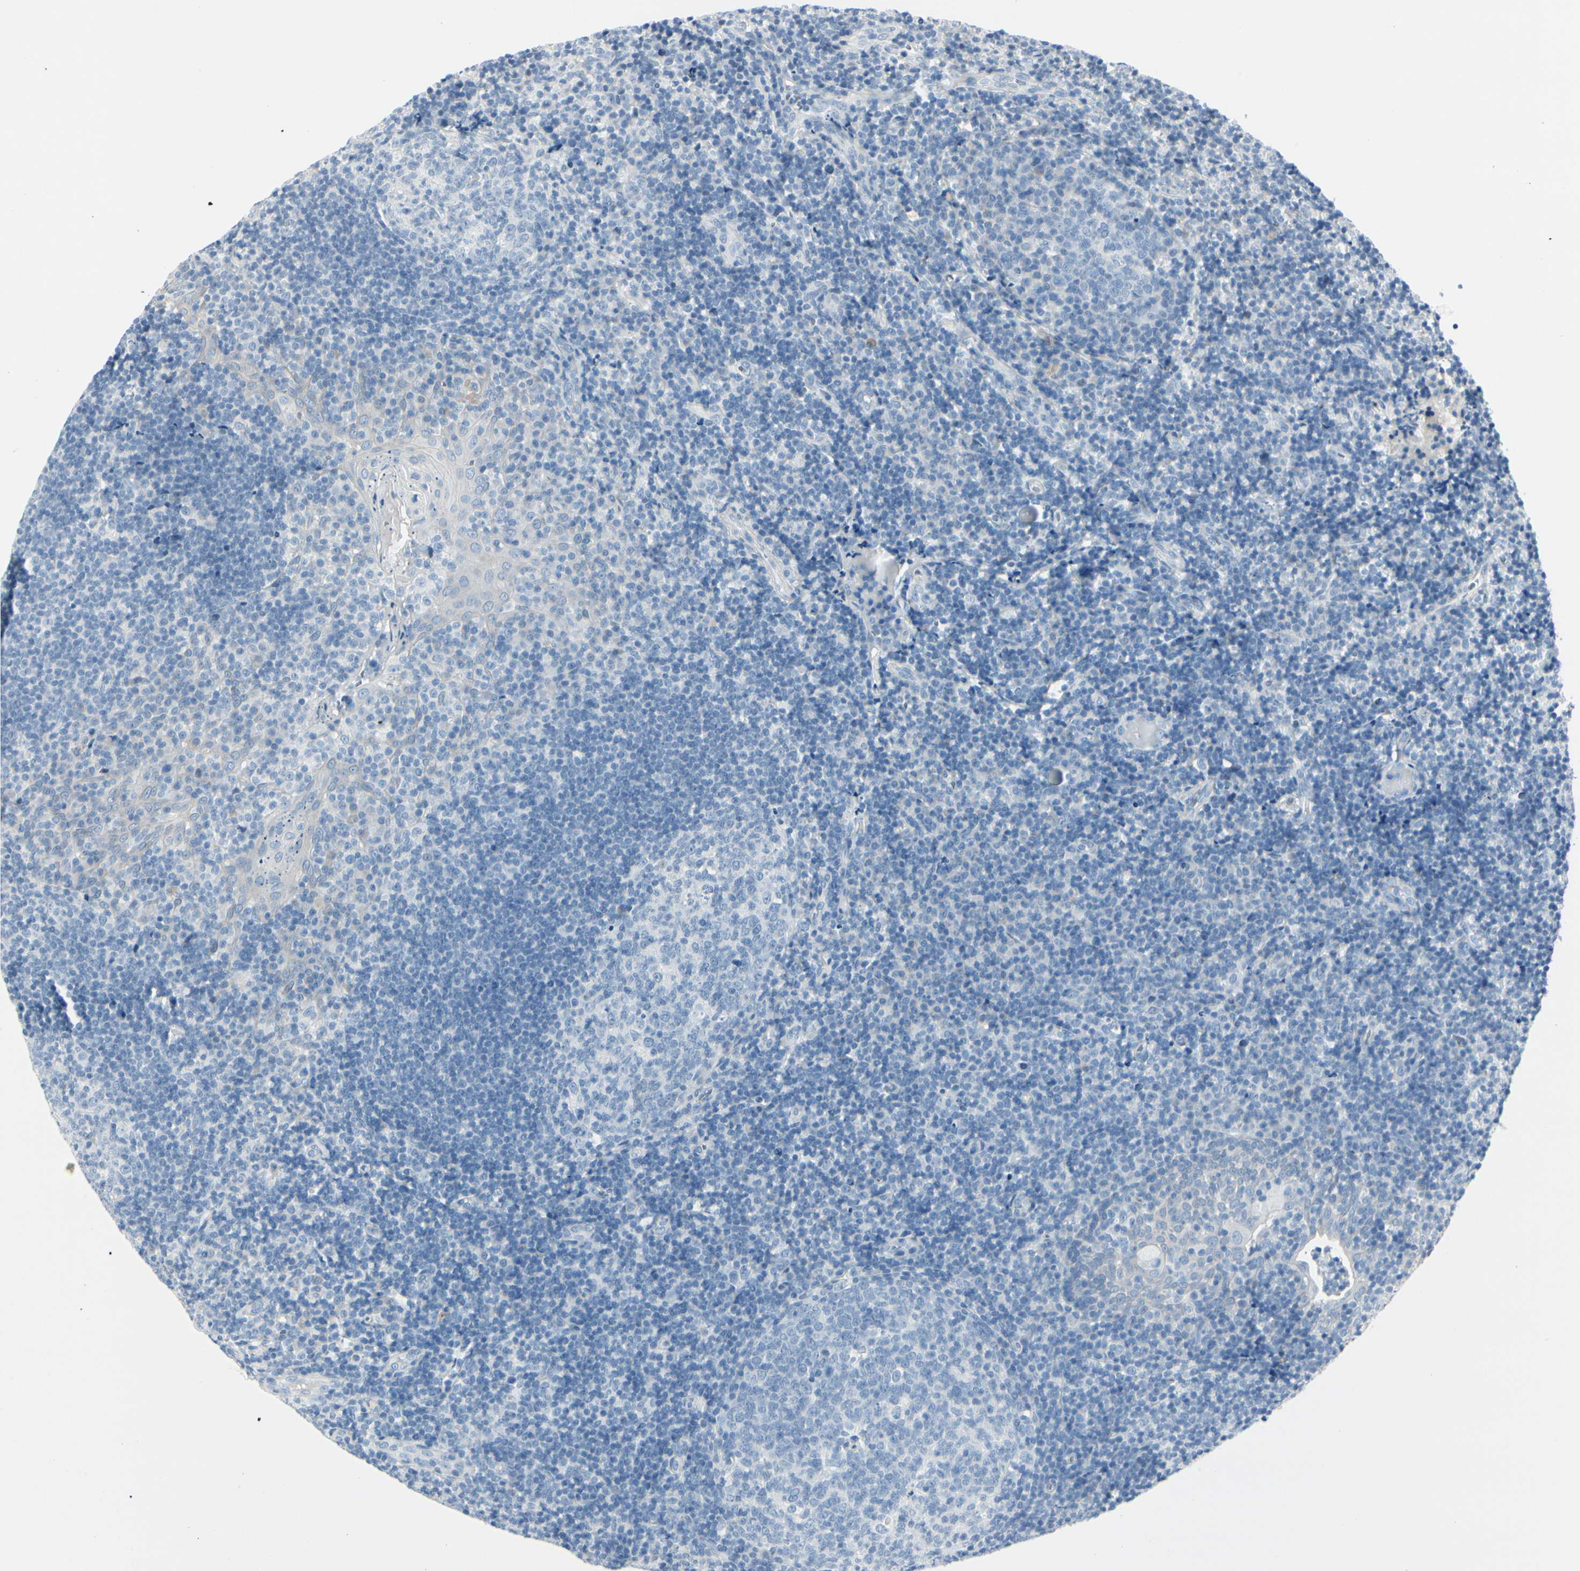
{"staining": {"intensity": "negative", "quantity": "none", "location": "none"}, "tissue": "tonsil", "cell_type": "Germinal center cells", "image_type": "normal", "snomed": [{"axis": "morphology", "description": "Normal tissue, NOS"}, {"axis": "topography", "description": "Tonsil"}], "caption": "Immunohistochemistry photomicrograph of normal tonsil: human tonsil stained with DAB (3,3'-diaminobenzidine) shows no significant protein staining in germinal center cells.", "gene": "CDHR5", "patient": {"sex": "female", "age": 40}}